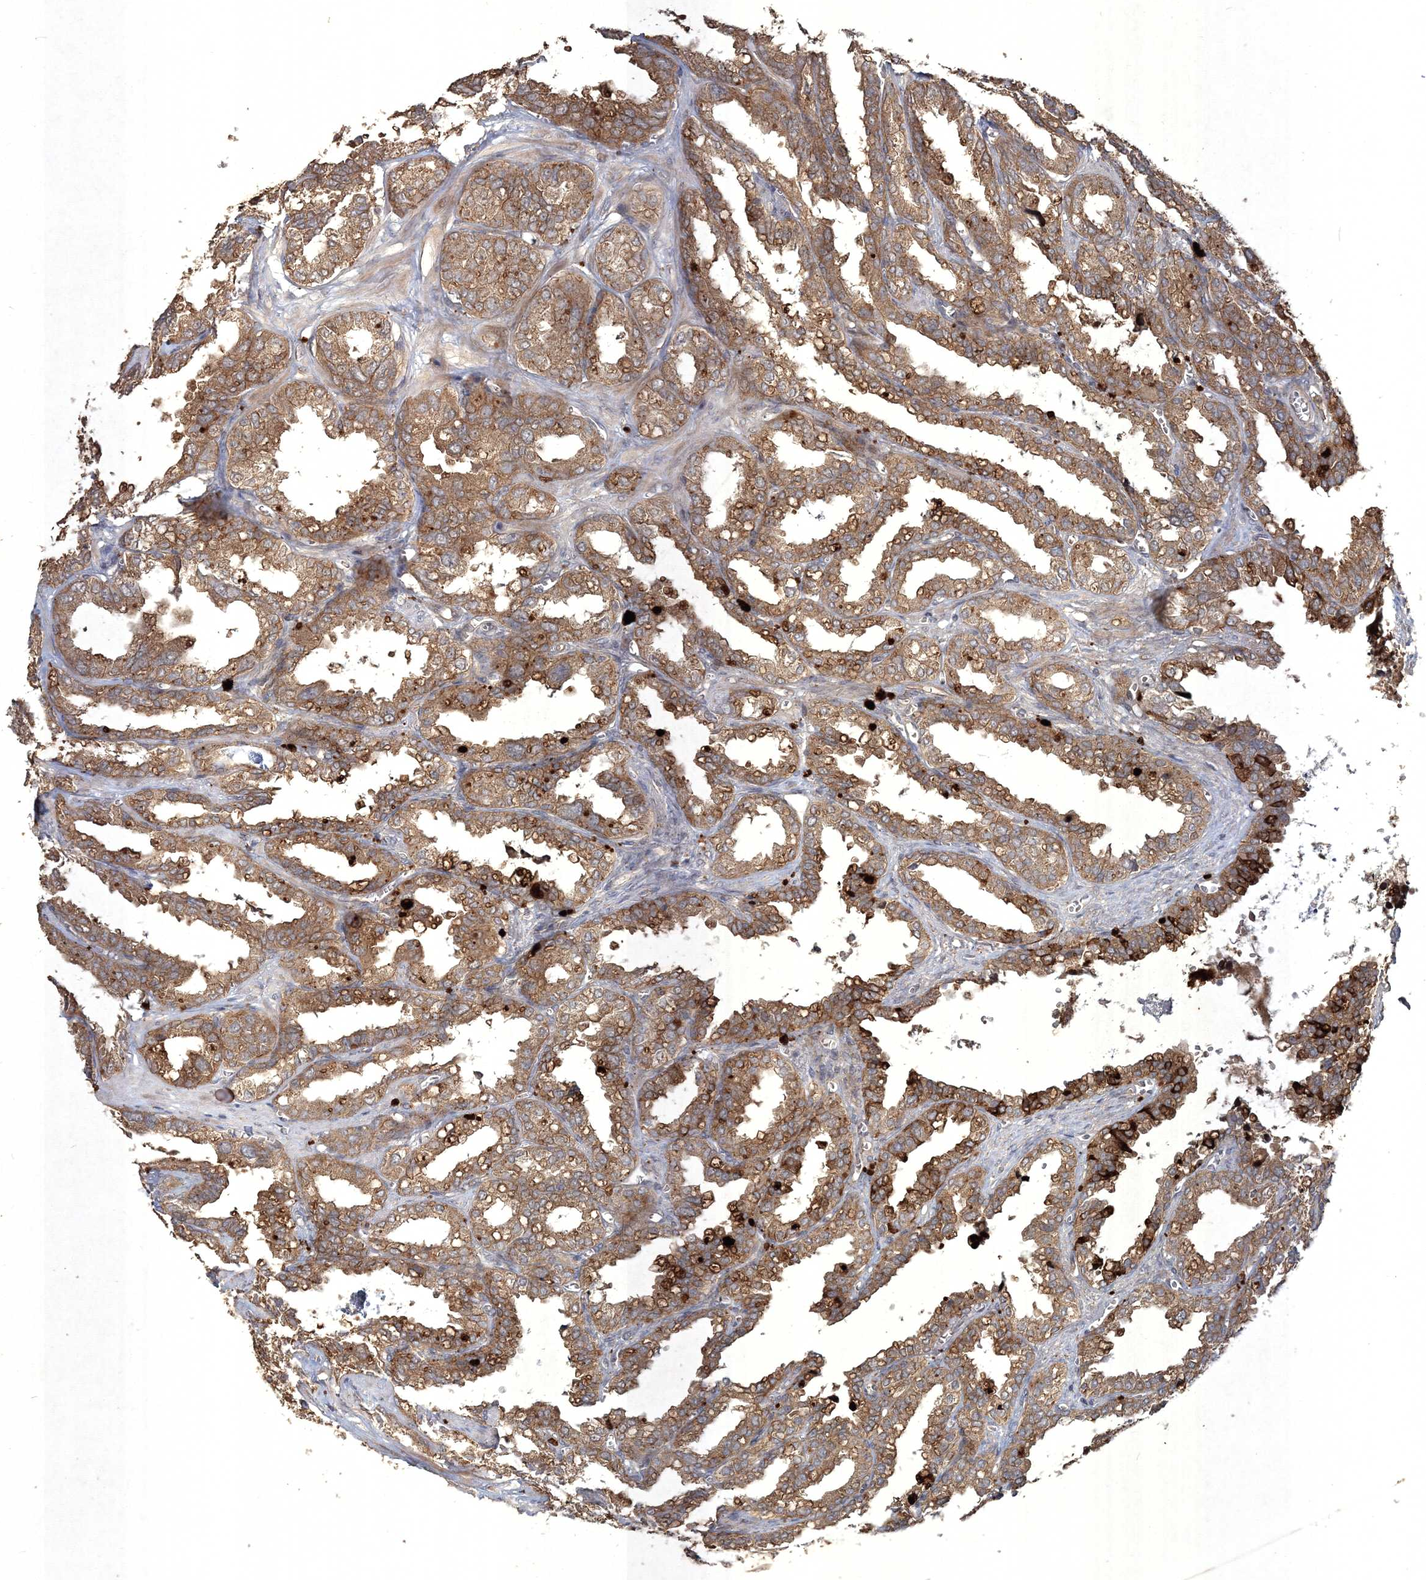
{"staining": {"intensity": "moderate", "quantity": ">75%", "location": "cytoplasmic/membranous"}, "tissue": "seminal vesicle", "cell_type": "Glandular cells", "image_type": "normal", "snomed": [{"axis": "morphology", "description": "Normal tissue, NOS"}, {"axis": "topography", "description": "Prostate"}, {"axis": "topography", "description": "Seminal veicle"}], "caption": "Brown immunohistochemical staining in benign seminal vesicle shows moderate cytoplasmic/membranous positivity in approximately >75% of glandular cells. Nuclei are stained in blue.", "gene": "SPRY1", "patient": {"sex": "male", "age": 51}}